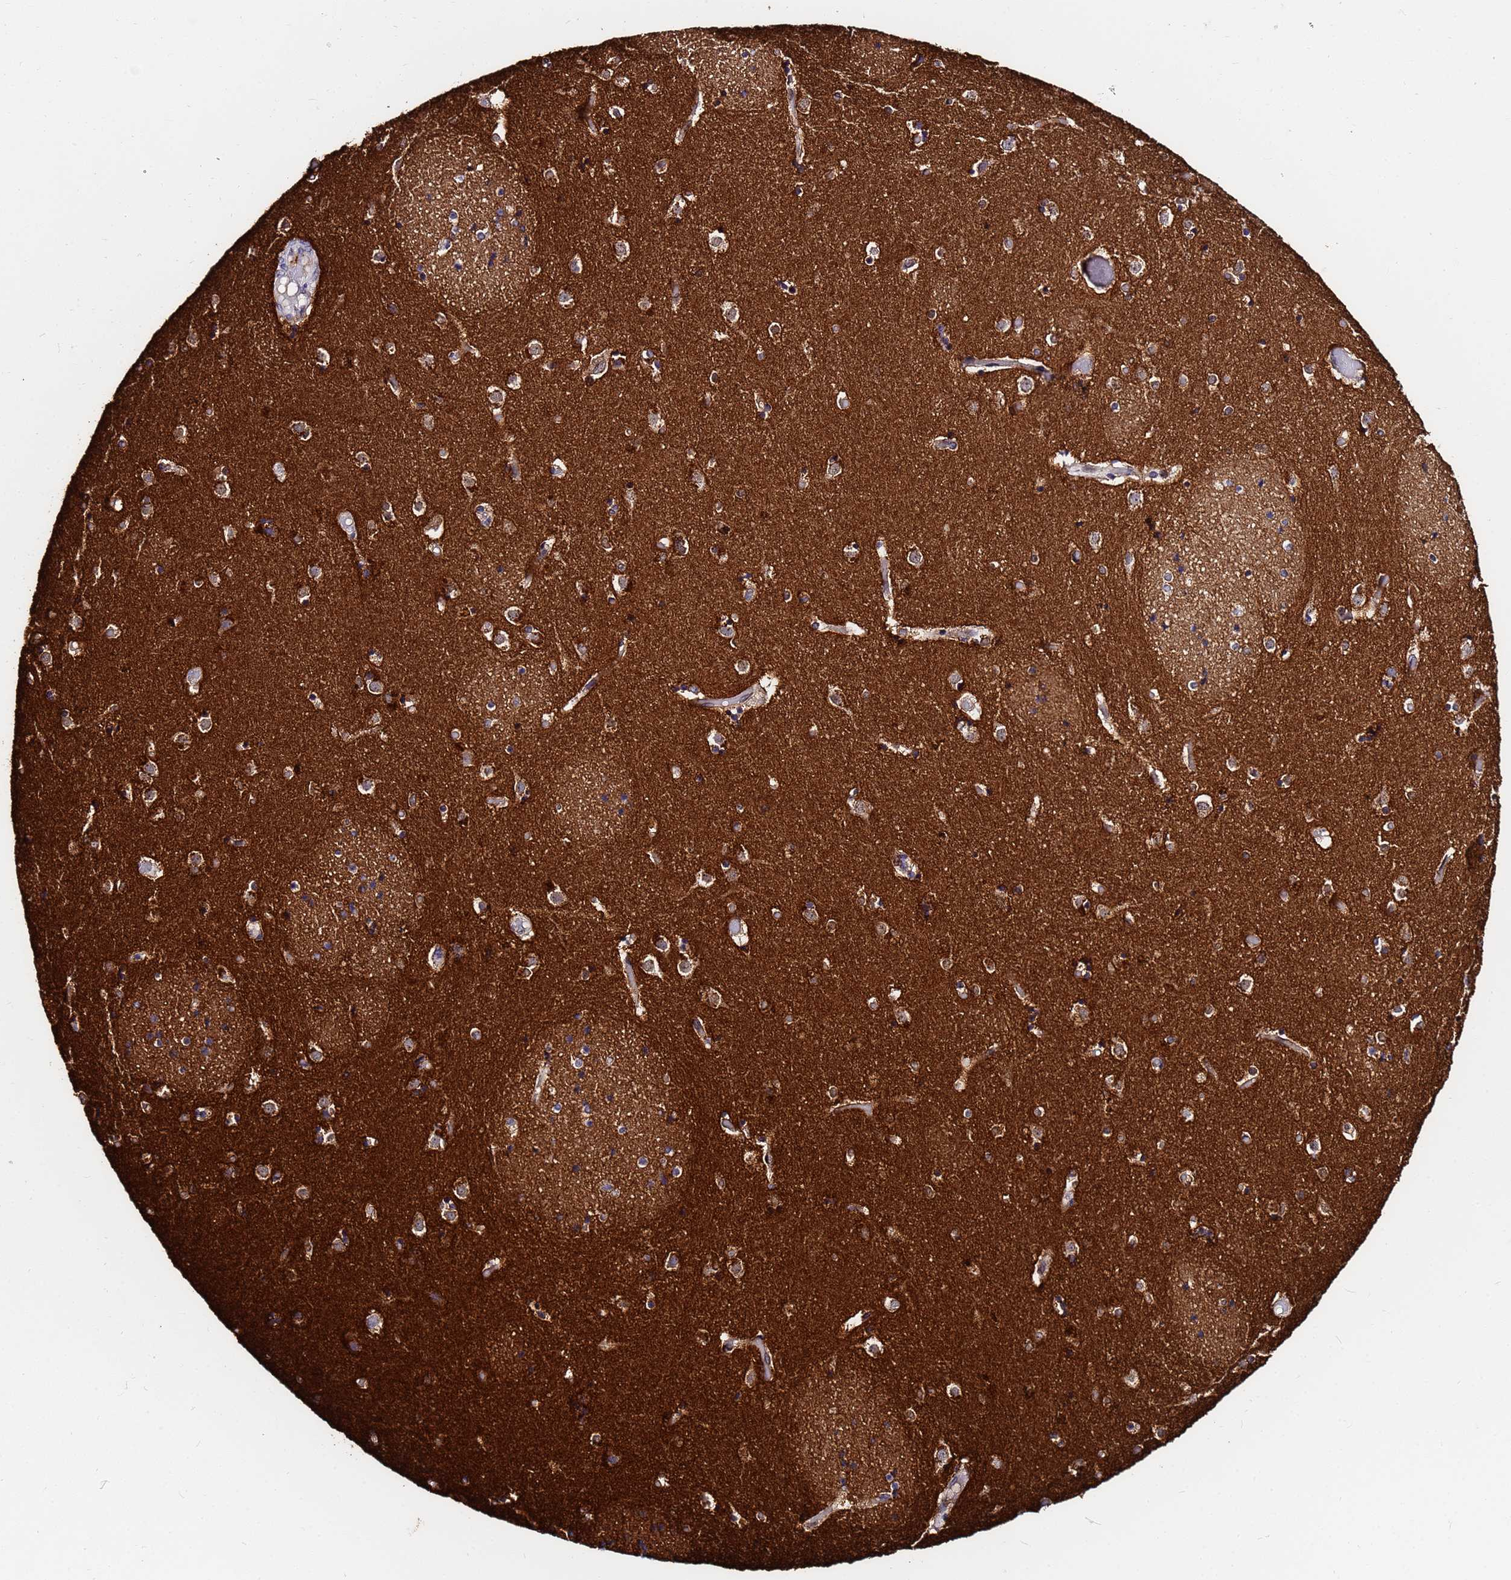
{"staining": {"intensity": "strong", "quantity": ">75%", "location": "cytoplasmic/membranous,nuclear"}, "tissue": "caudate", "cell_type": "Glial cells", "image_type": "normal", "snomed": [{"axis": "morphology", "description": "Normal tissue, NOS"}, {"axis": "topography", "description": "Lateral ventricle wall"}], "caption": "IHC (DAB (3,3'-diaminobenzidine)) staining of normal human caudate reveals strong cytoplasmic/membranous,nuclear protein staining in approximately >75% of glial cells. (DAB (3,3'-diaminobenzidine) IHC with brightfield microscopy, high magnification).", "gene": "BASP1", "patient": {"sex": "female", "age": 52}}